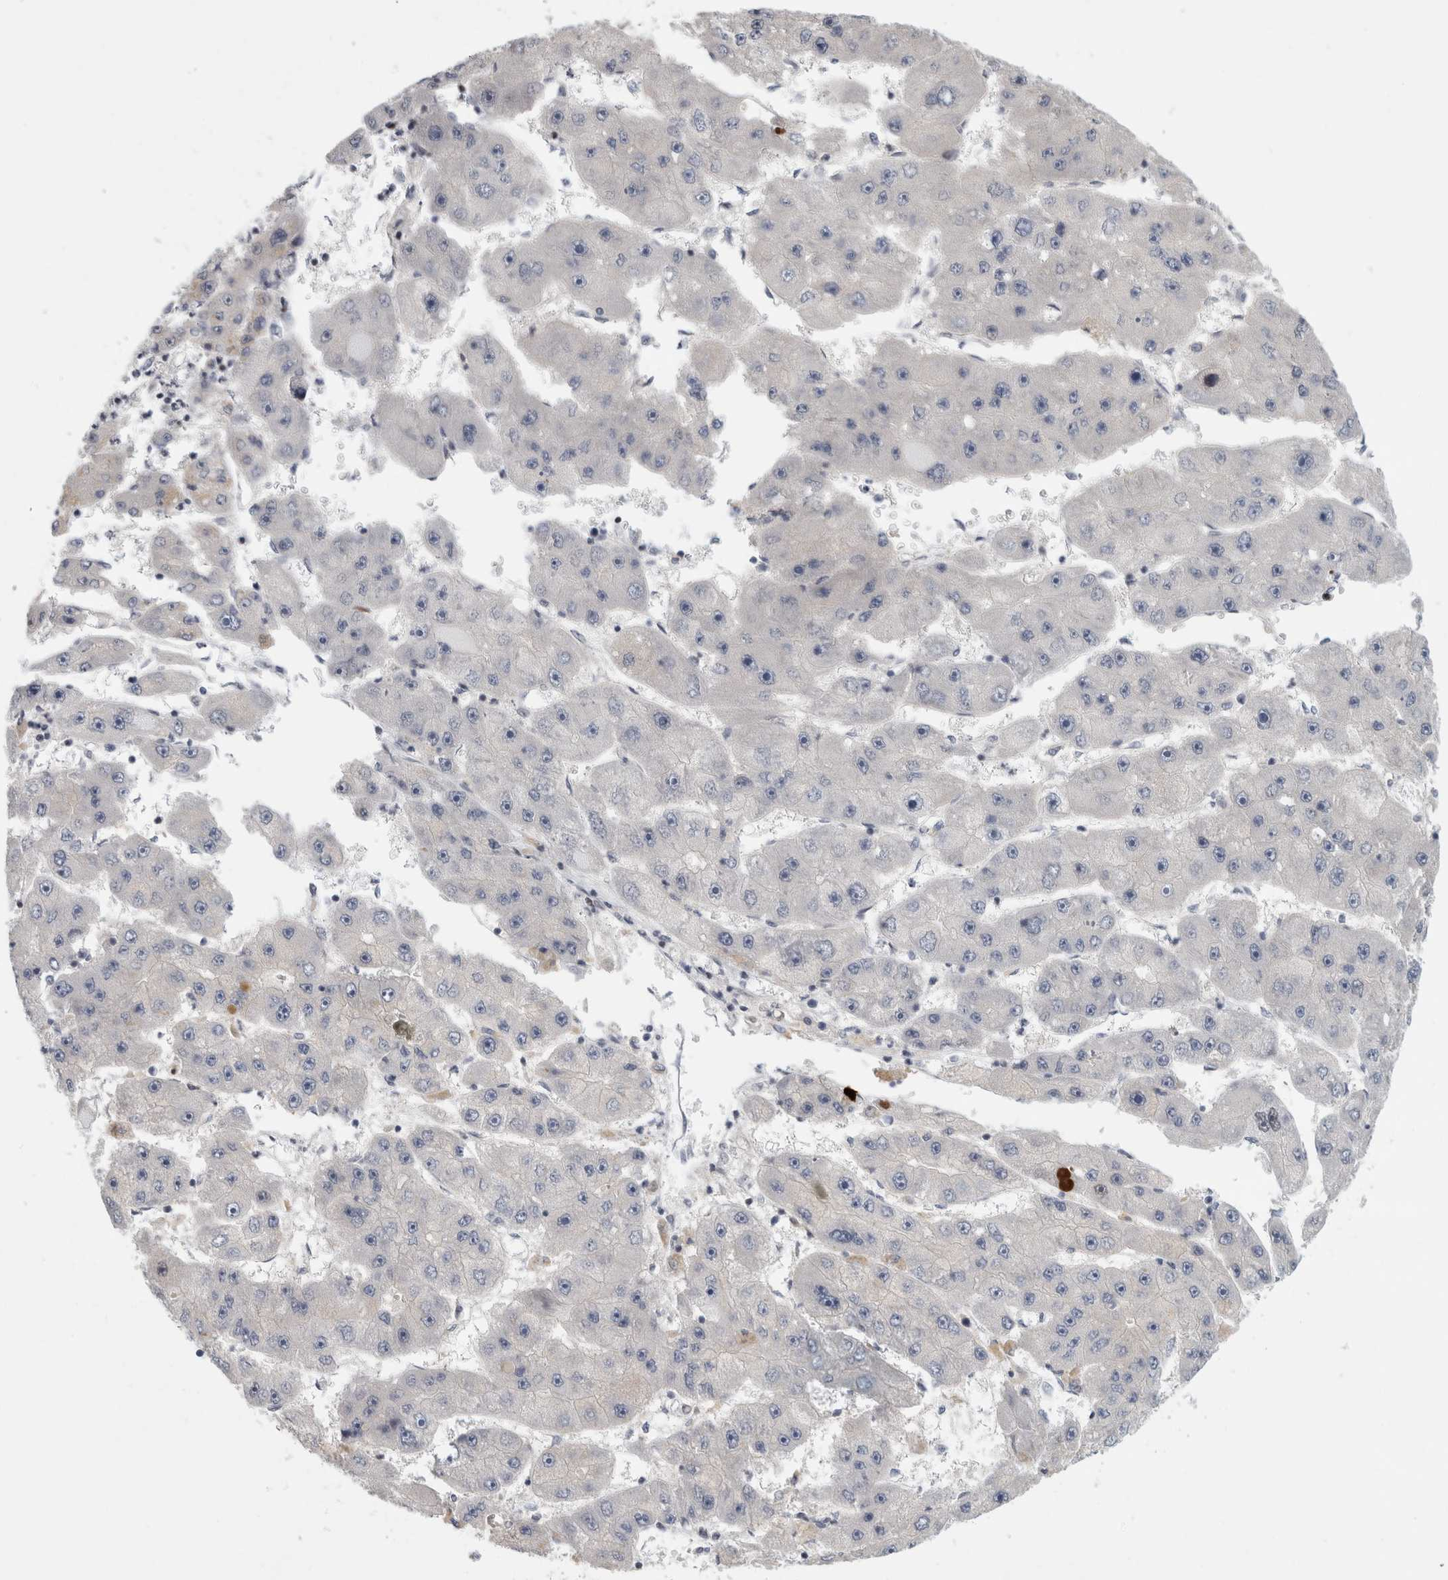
{"staining": {"intensity": "negative", "quantity": "none", "location": "none"}, "tissue": "liver cancer", "cell_type": "Tumor cells", "image_type": "cancer", "snomed": [{"axis": "morphology", "description": "Carcinoma, Hepatocellular, NOS"}, {"axis": "topography", "description": "Liver"}], "caption": "This is an immunohistochemistry (IHC) histopathology image of liver hepatocellular carcinoma. There is no positivity in tumor cells.", "gene": "UTP25", "patient": {"sex": "female", "age": 61}}